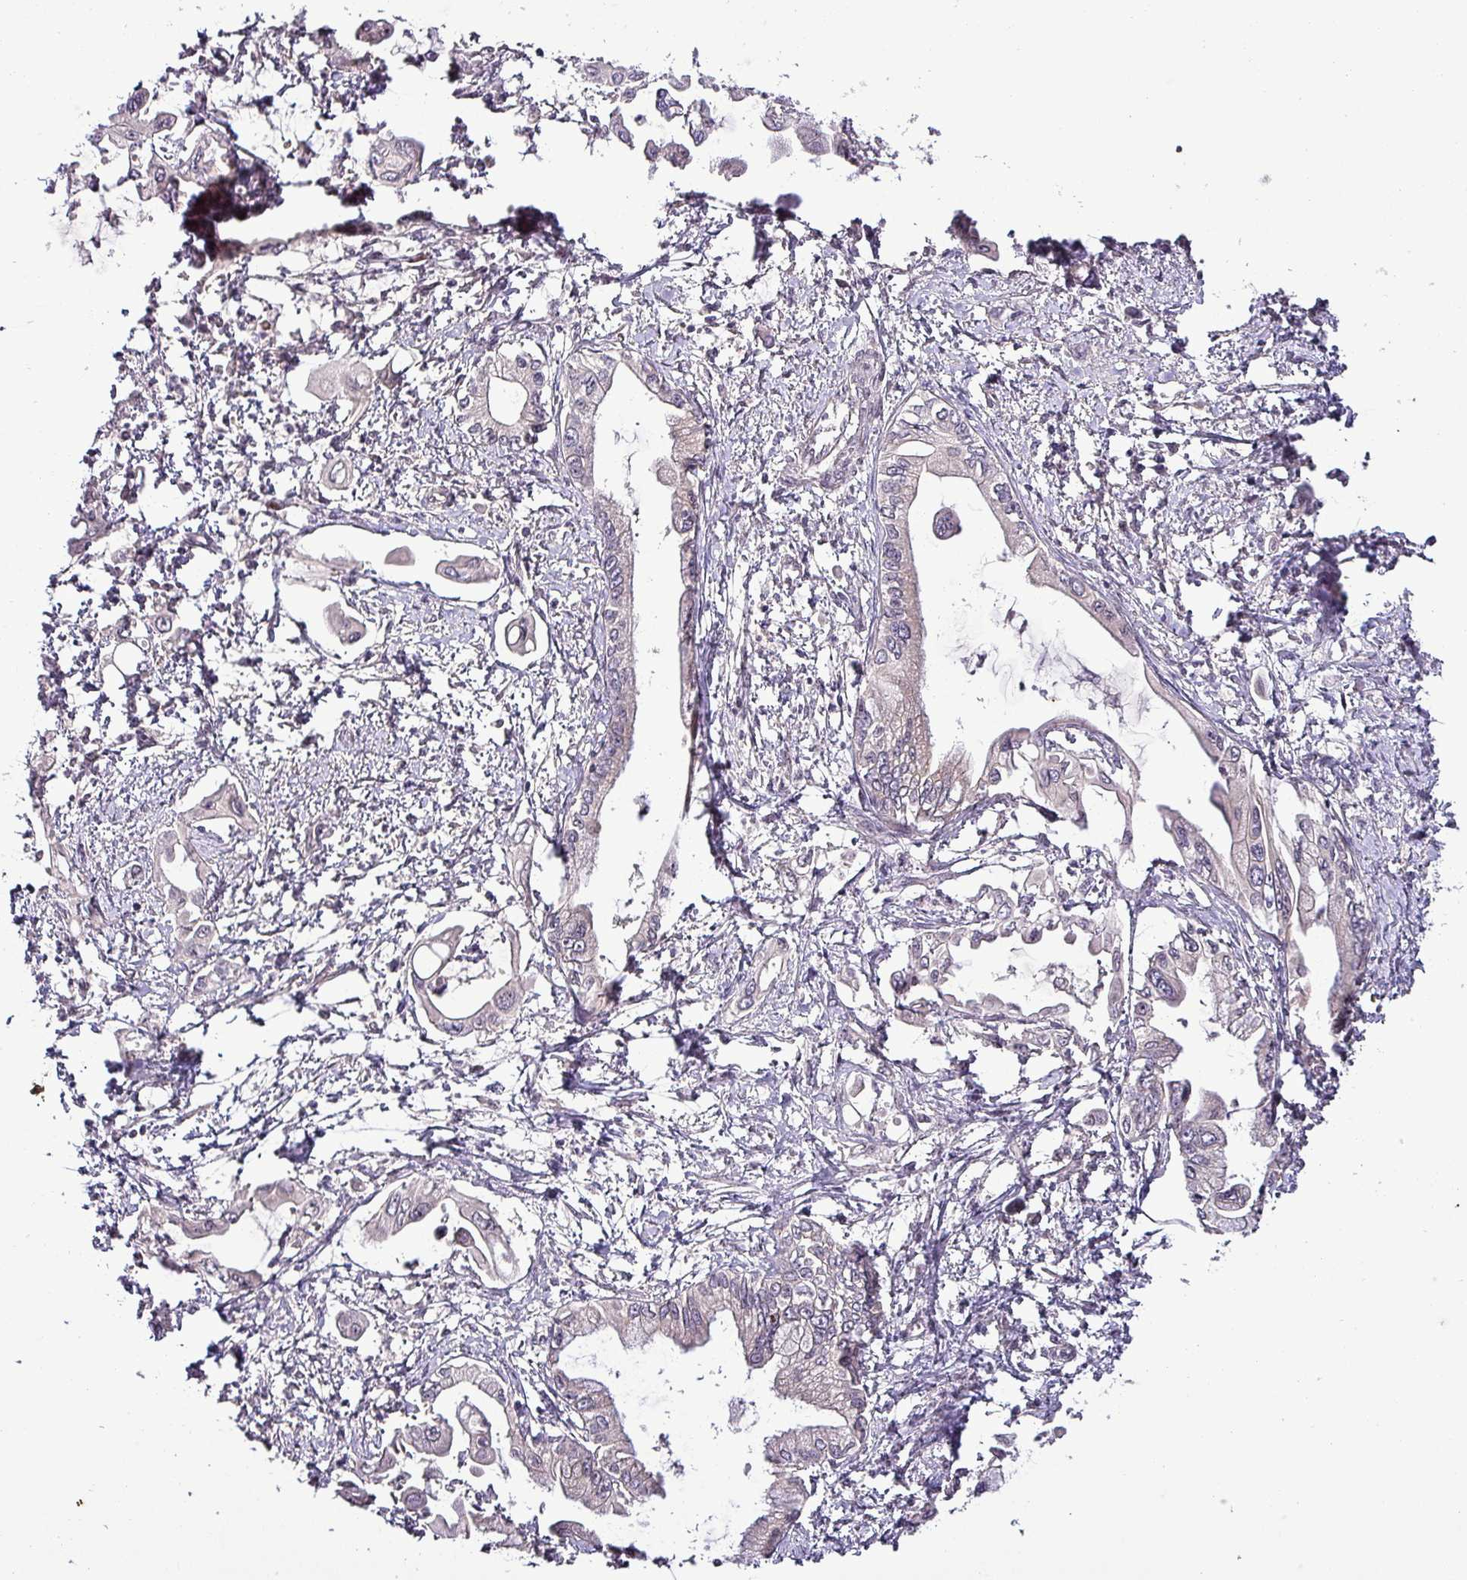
{"staining": {"intensity": "negative", "quantity": "none", "location": "none"}, "tissue": "pancreatic cancer", "cell_type": "Tumor cells", "image_type": "cancer", "snomed": [{"axis": "morphology", "description": "Adenocarcinoma, NOS"}, {"axis": "topography", "description": "Pancreas"}], "caption": "The micrograph displays no staining of tumor cells in pancreatic cancer (adenocarcinoma).", "gene": "GRAPL", "patient": {"sex": "male", "age": 61}}